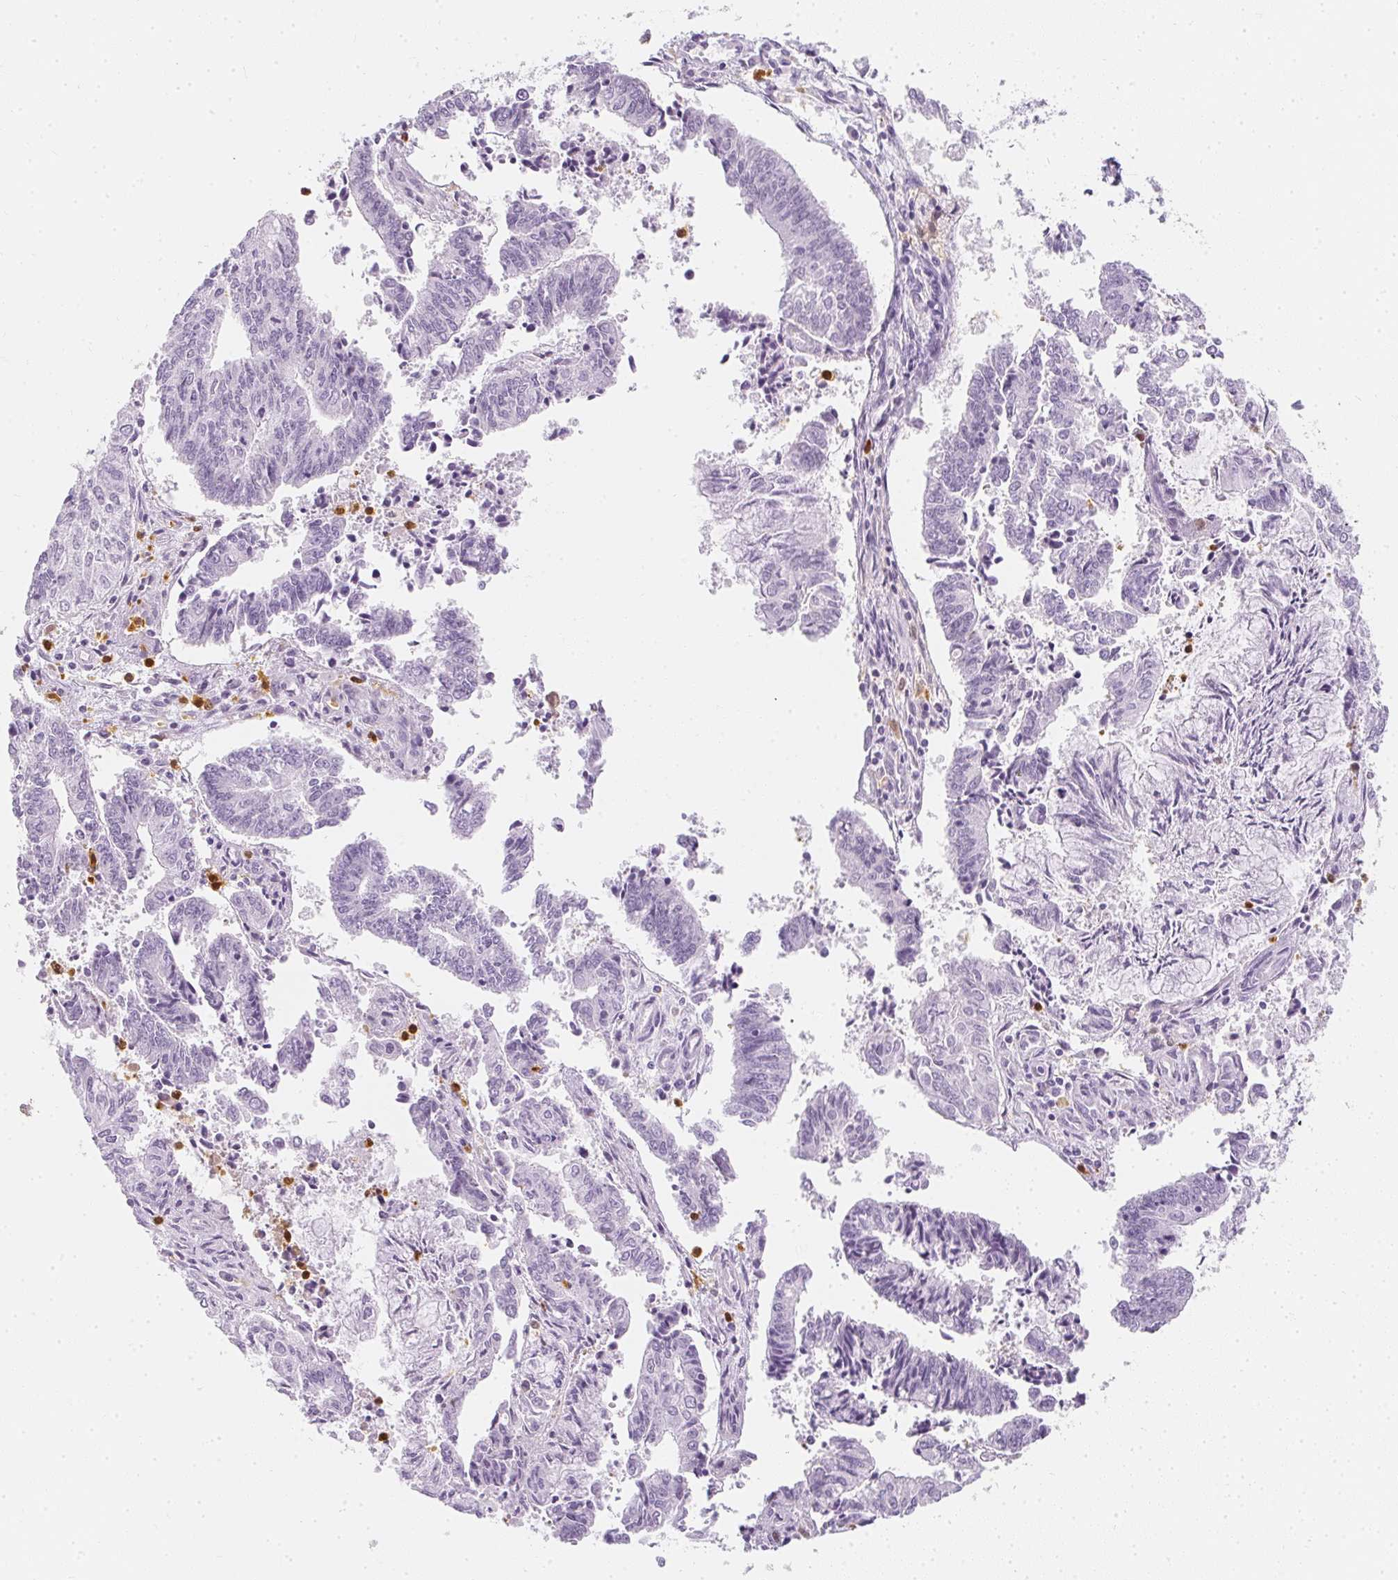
{"staining": {"intensity": "negative", "quantity": "none", "location": "none"}, "tissue": "endometrial cancer", "cell_type": "Tumor cells", "image_type": "cancer", "snomed": [{"axis": "morphology", "description": "Adenocarcinoma, NOS"}, {"axis": "topography", "description": "Endometrium"}], "caption": "High power microscopy histopathology image of an immunohistochemistry image of endometrial cancer (adenocarcinoma), revealing no significant expression in tumor cells.", "gene": "HK3", "patient": {"sex": "female", "age": 61}}